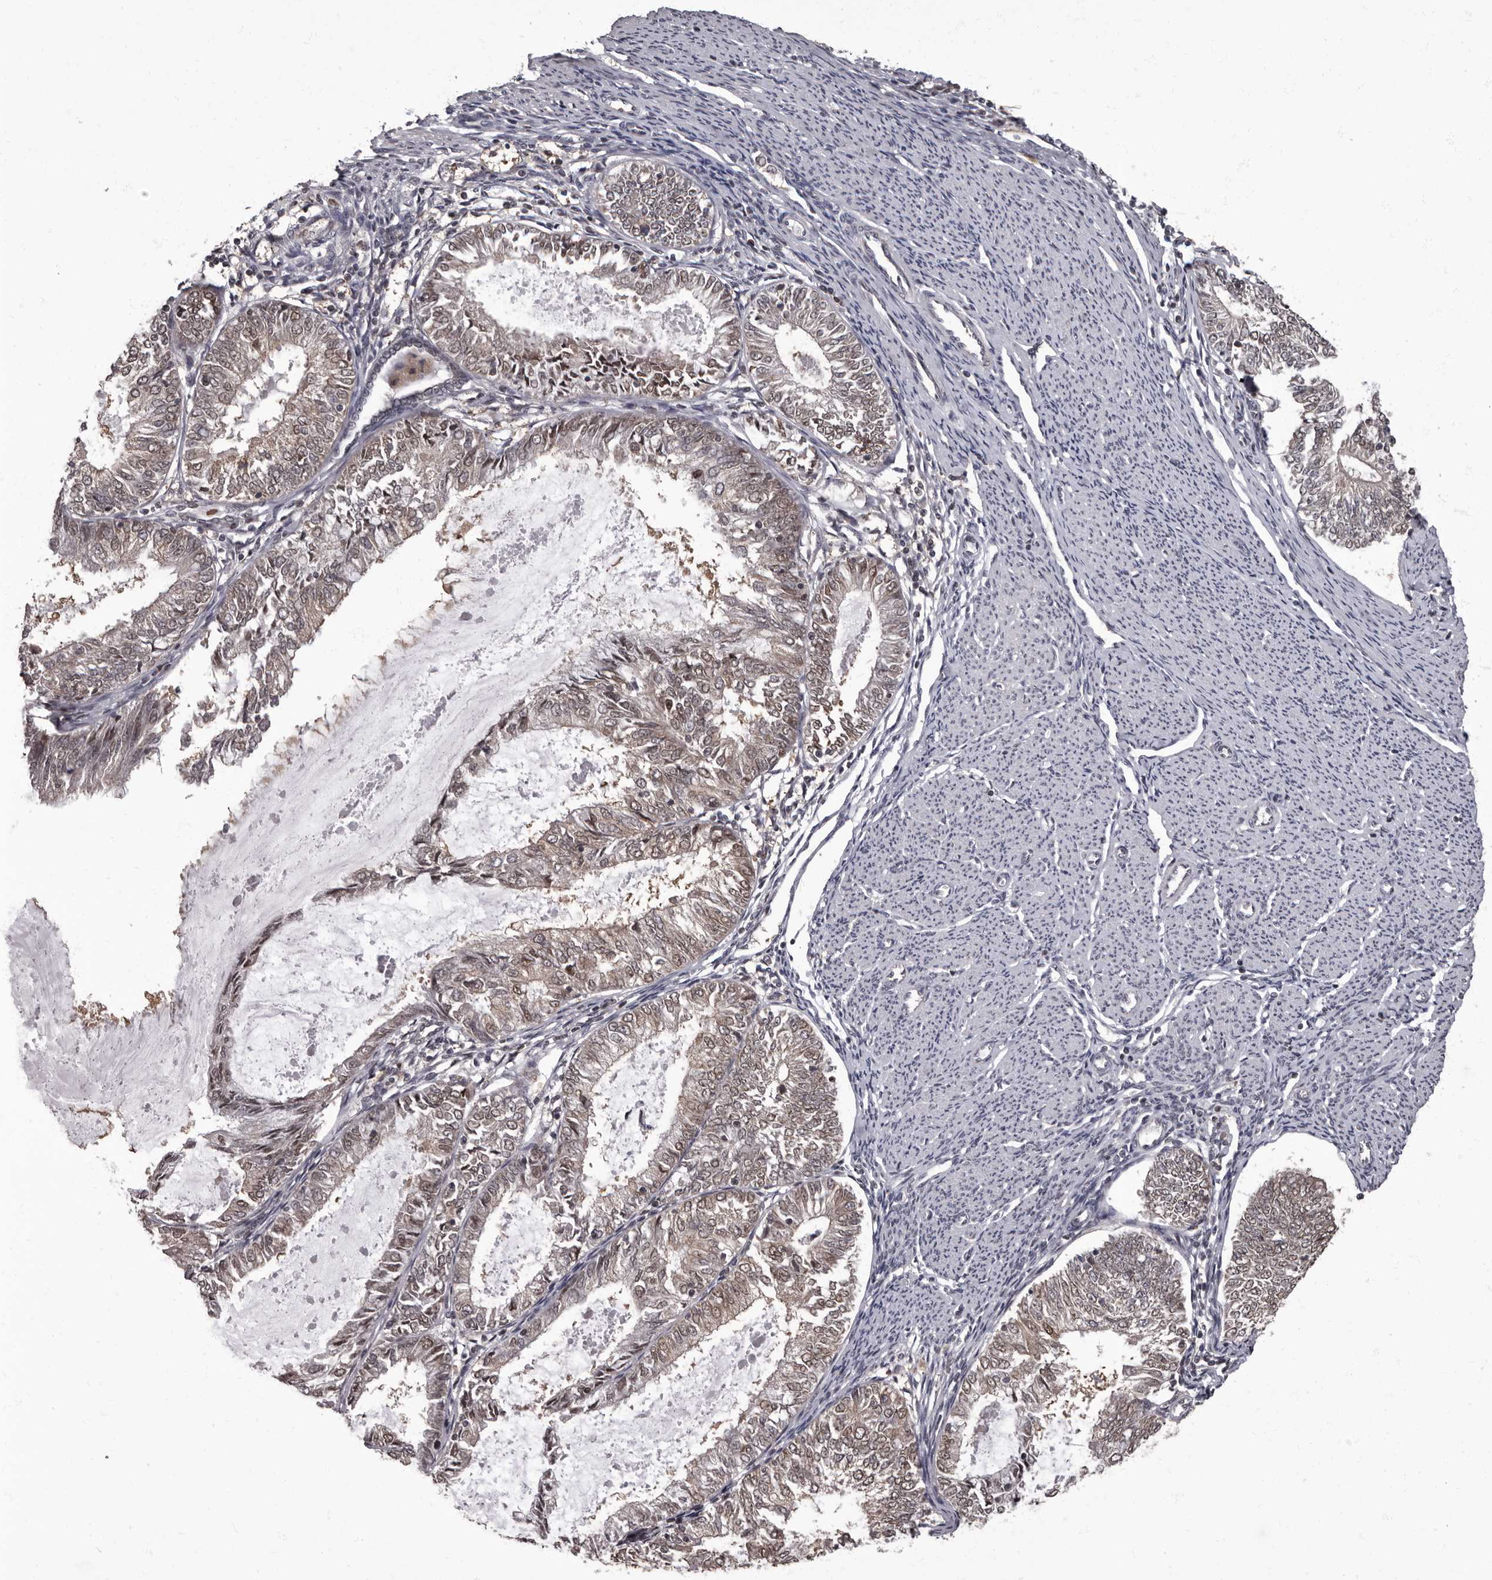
{"staining": {"intensity": "weak", "quantity": ">75%", "location": "cytoplasmic/membranous,nuclear"}, "tissue": "endometrial cancer", "cell_type": "Tumor cells", "image_type": "cancer", "snomed": [{"axis": "morphology", "description": "Adenocarcinoma, NOS"}, {"axis": "topography", "description": "Endometrium"}], "caption": "Protein analysis of endometrial cancer tissue reveals weak cytoplasmic/membranous and nuclear expression in approximately >75% of tumor cells.", "gene": "C1orf50", "patient": {"sex": "female", "age": 57}}